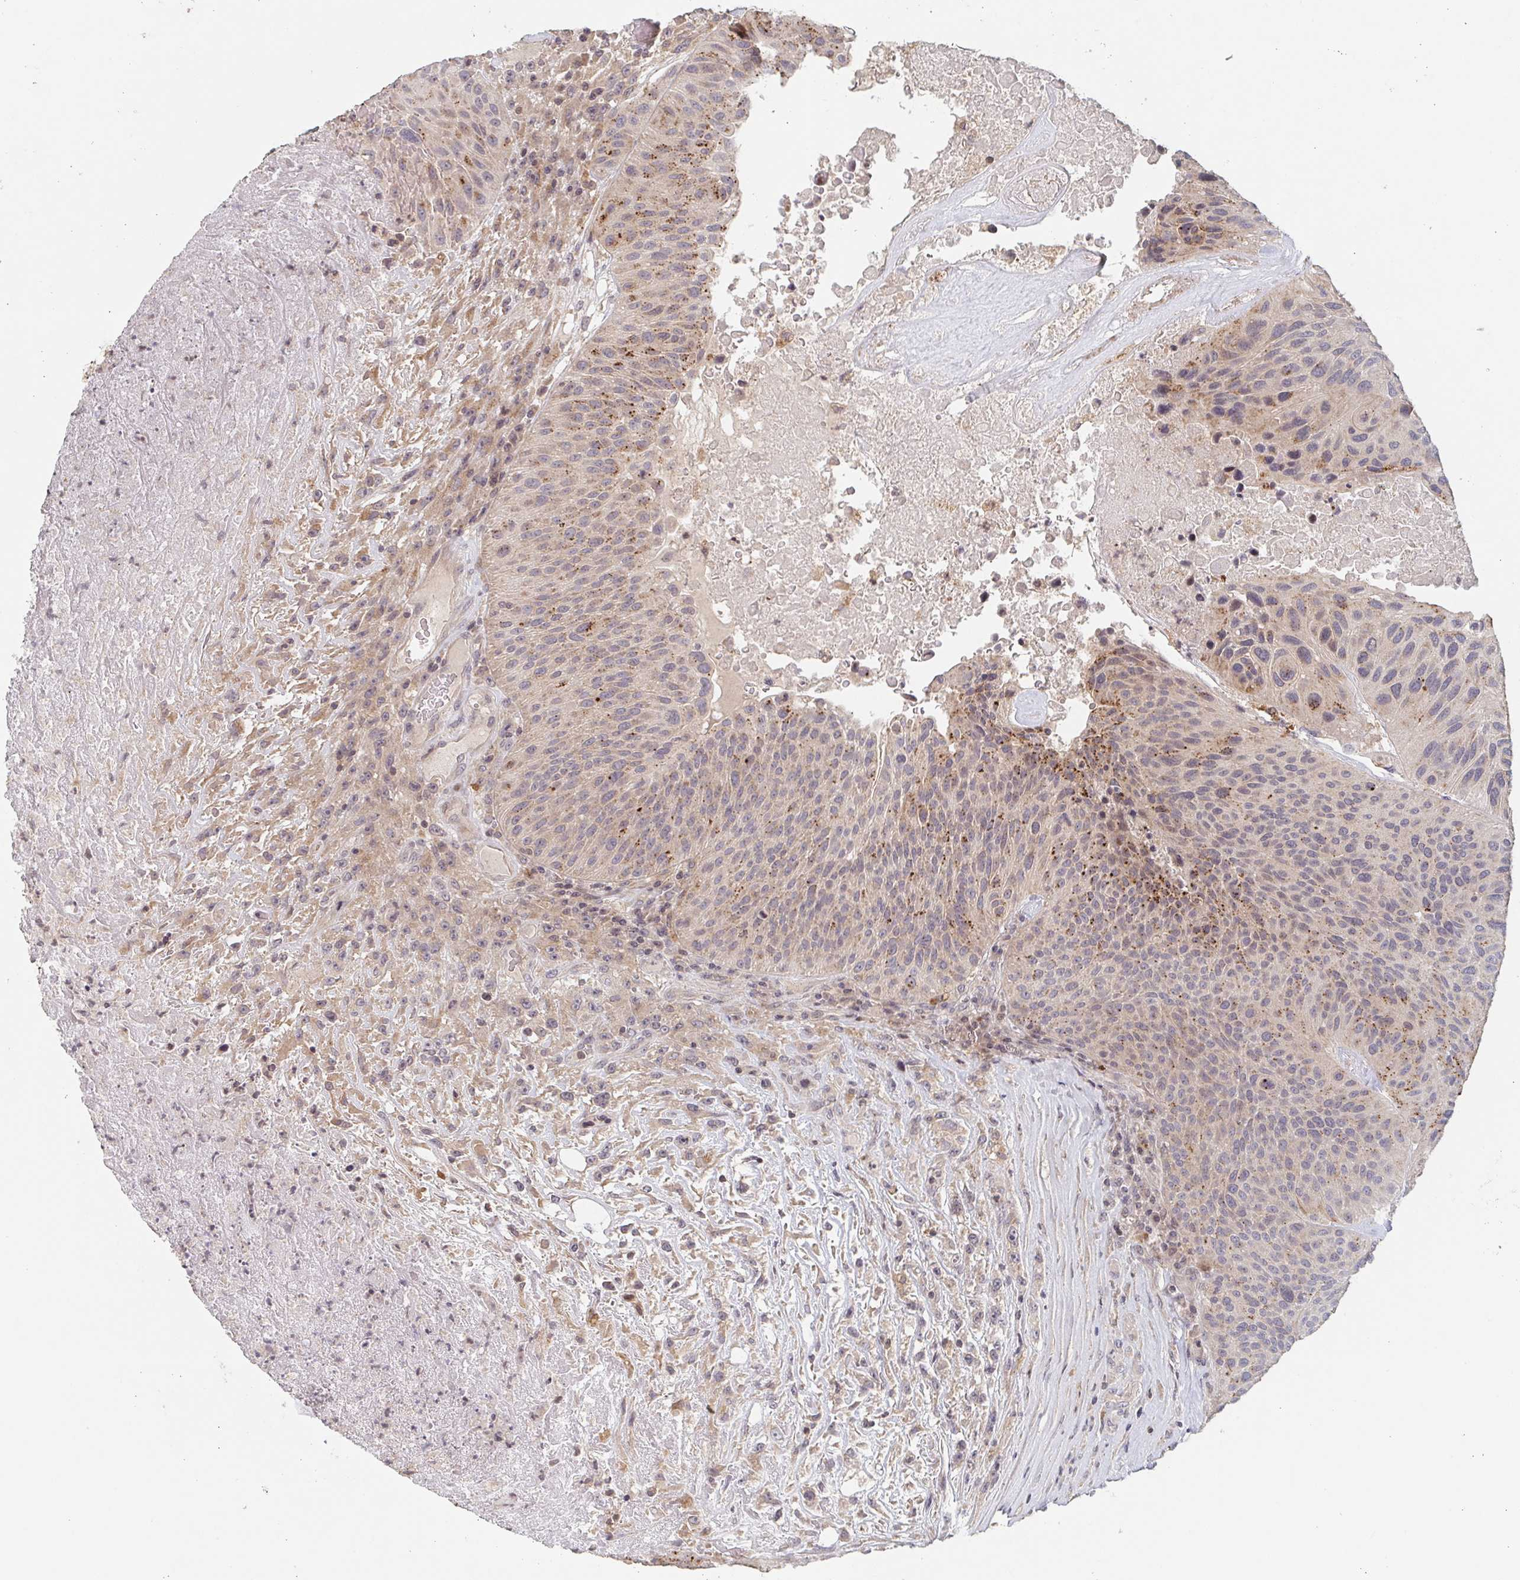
{"staining": {"intensity": "moderate", "quantity": "25%-75%", "location": "cytoplasmic/membranous"}, "tissue": "urothelial cancer", "cell_type": "Tumor cells", "image_type": "cancer", "snomed": [{"axis": "morphology", "description": "Urothelial carcinoma, High grade"}, {"axis": "topography", "description": "Urinary bladder"}], "caption": "Human urothelial carcinoma (high-grade) stained for a protein (brown) demonstrates moderate cytoplasmic/membranous positive expression in approximately 25%-75% of tumor cells.", "gene": "DCST1", "patient": {"sex": "male", "age": 66}}